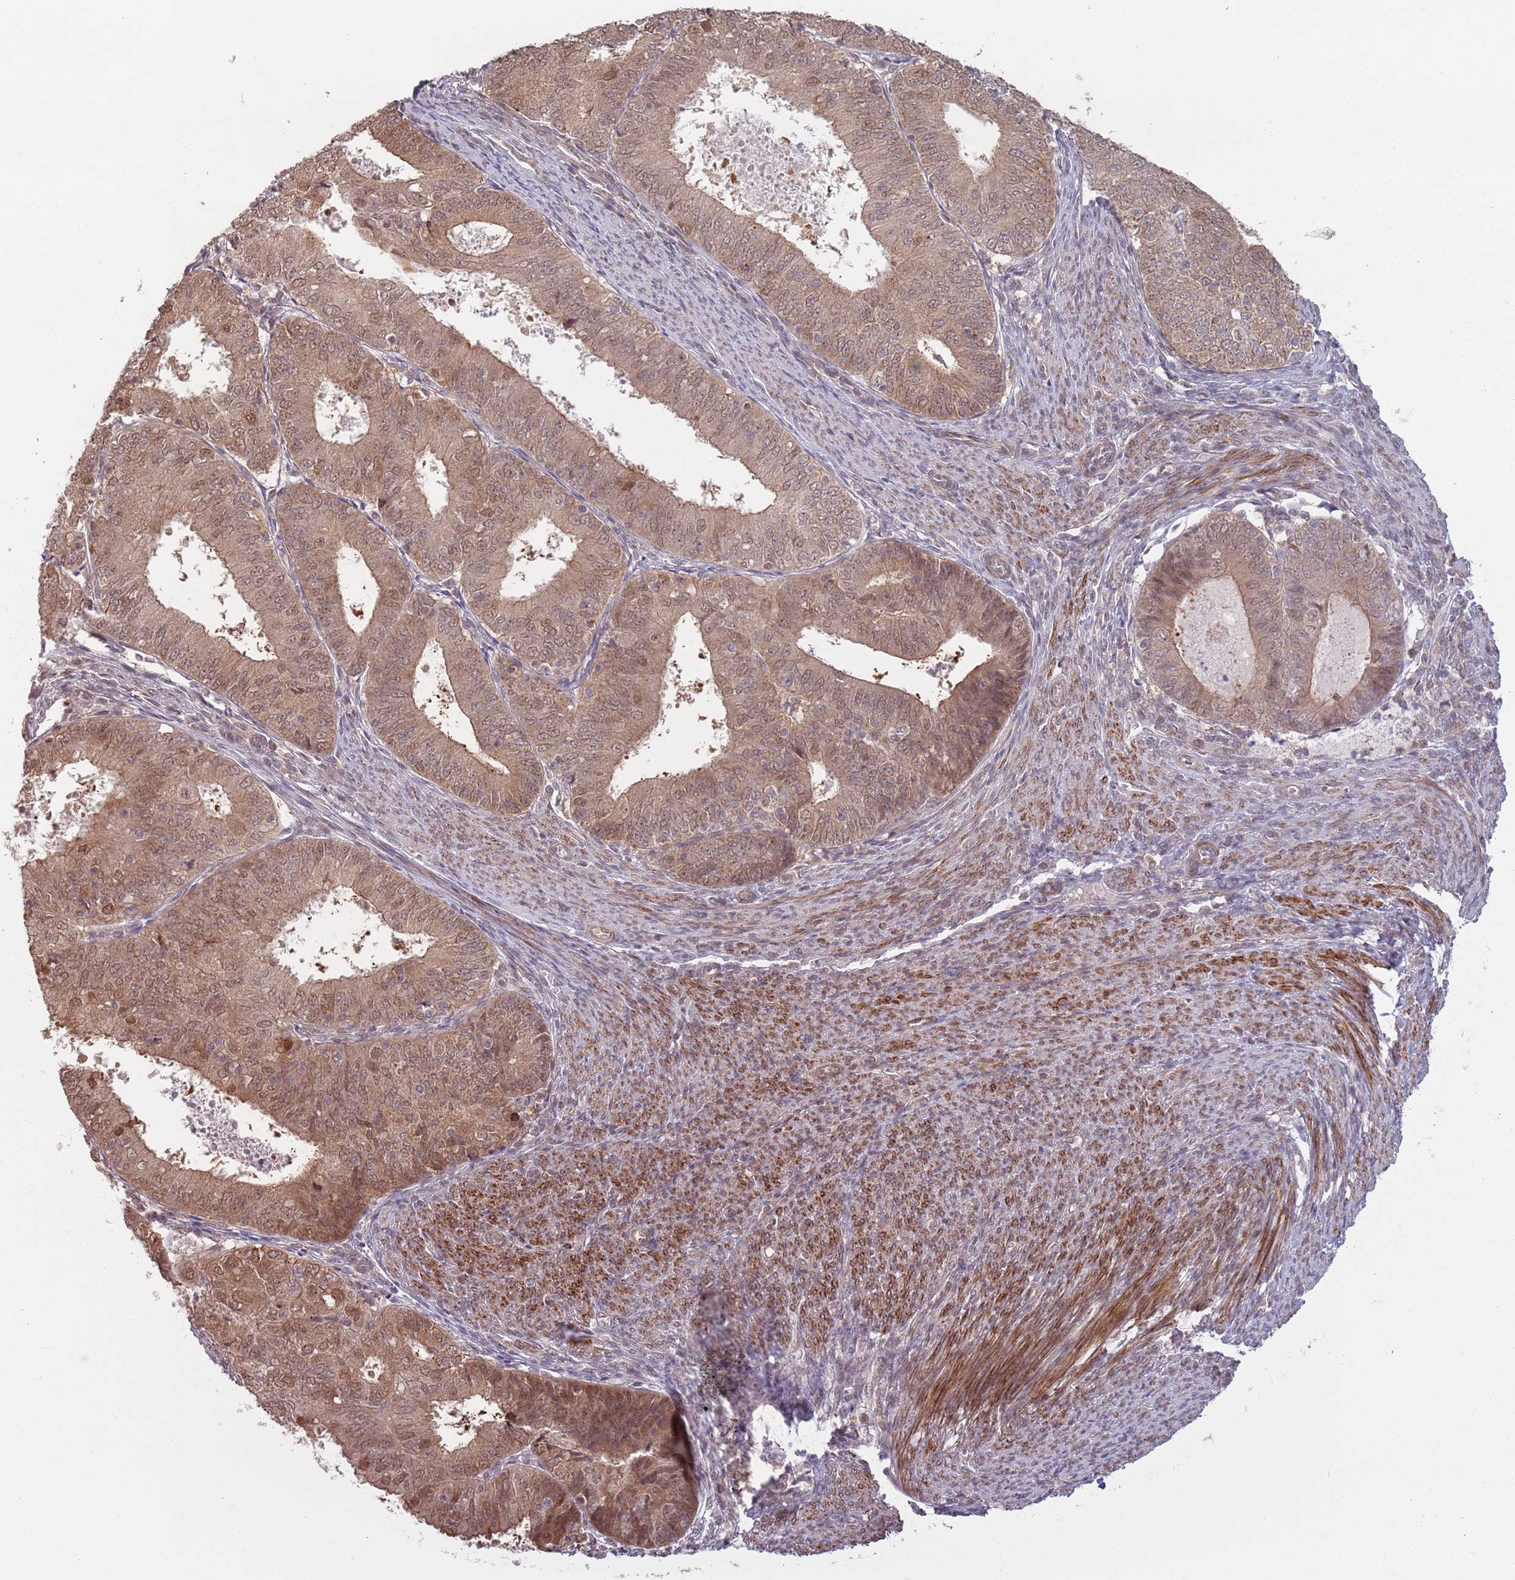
{"staining": {"intensity": "moderate", "quantity": ">75%", "location": "cytoplasmic/membranous,nuclear"}, "tissue": "endometrial cancer", "cell_type": "Tumor cells", "image_type": "cancer", "snomed": [{"axis": "morphology", "description": "Adenocarcinoma, NOS"}, {"axis": "topography", "description": "Endometrium"}], "caption": "Human endometrial cancer stained for a protein (brown) reveals moderate cytoplasmic/membranous and nuclear positive staining in about >75% of tumor cells.", "gene": "CCDC154", "patient": {"sex": "female", "age": 57}}